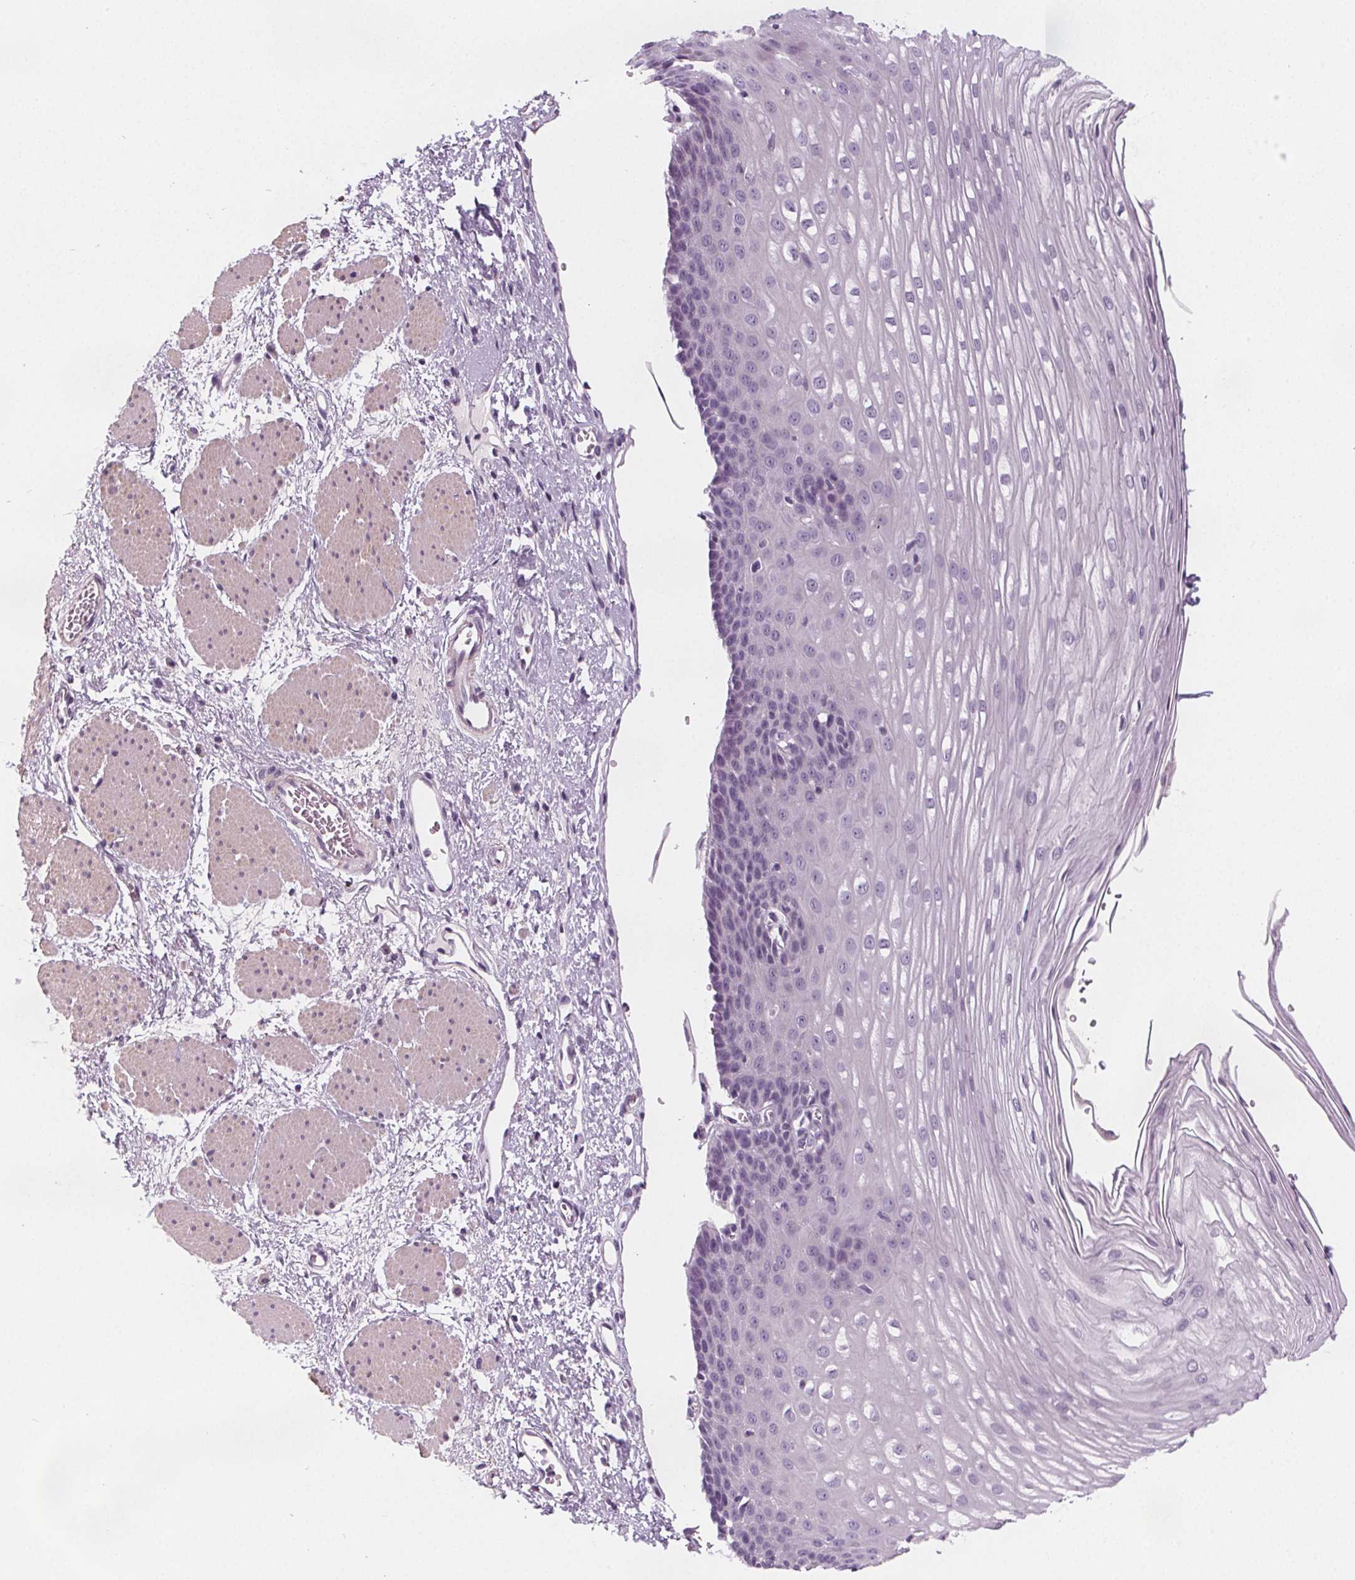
{"staining": {"intensity": "negative", "quantity": "none", "location": "none"}, "tissue": "esophagus", "cell_type": "Squamous epithelial cells", "image_type": "normal", "snomed": [{"axis": "morphology", "description": "Normal tissue, NOS"}, {"axis": "topography", "description": "Esophagus"}], "caption": "High magnification brightfield microscopy of unremarkable esophagus stained with DAB (brown) and counterstained with hematoxylin (blue): squamous epithelial cells show no significant staining.", "gene": "SLC5A12", "patient": {"sex": "male", "age": 62}}